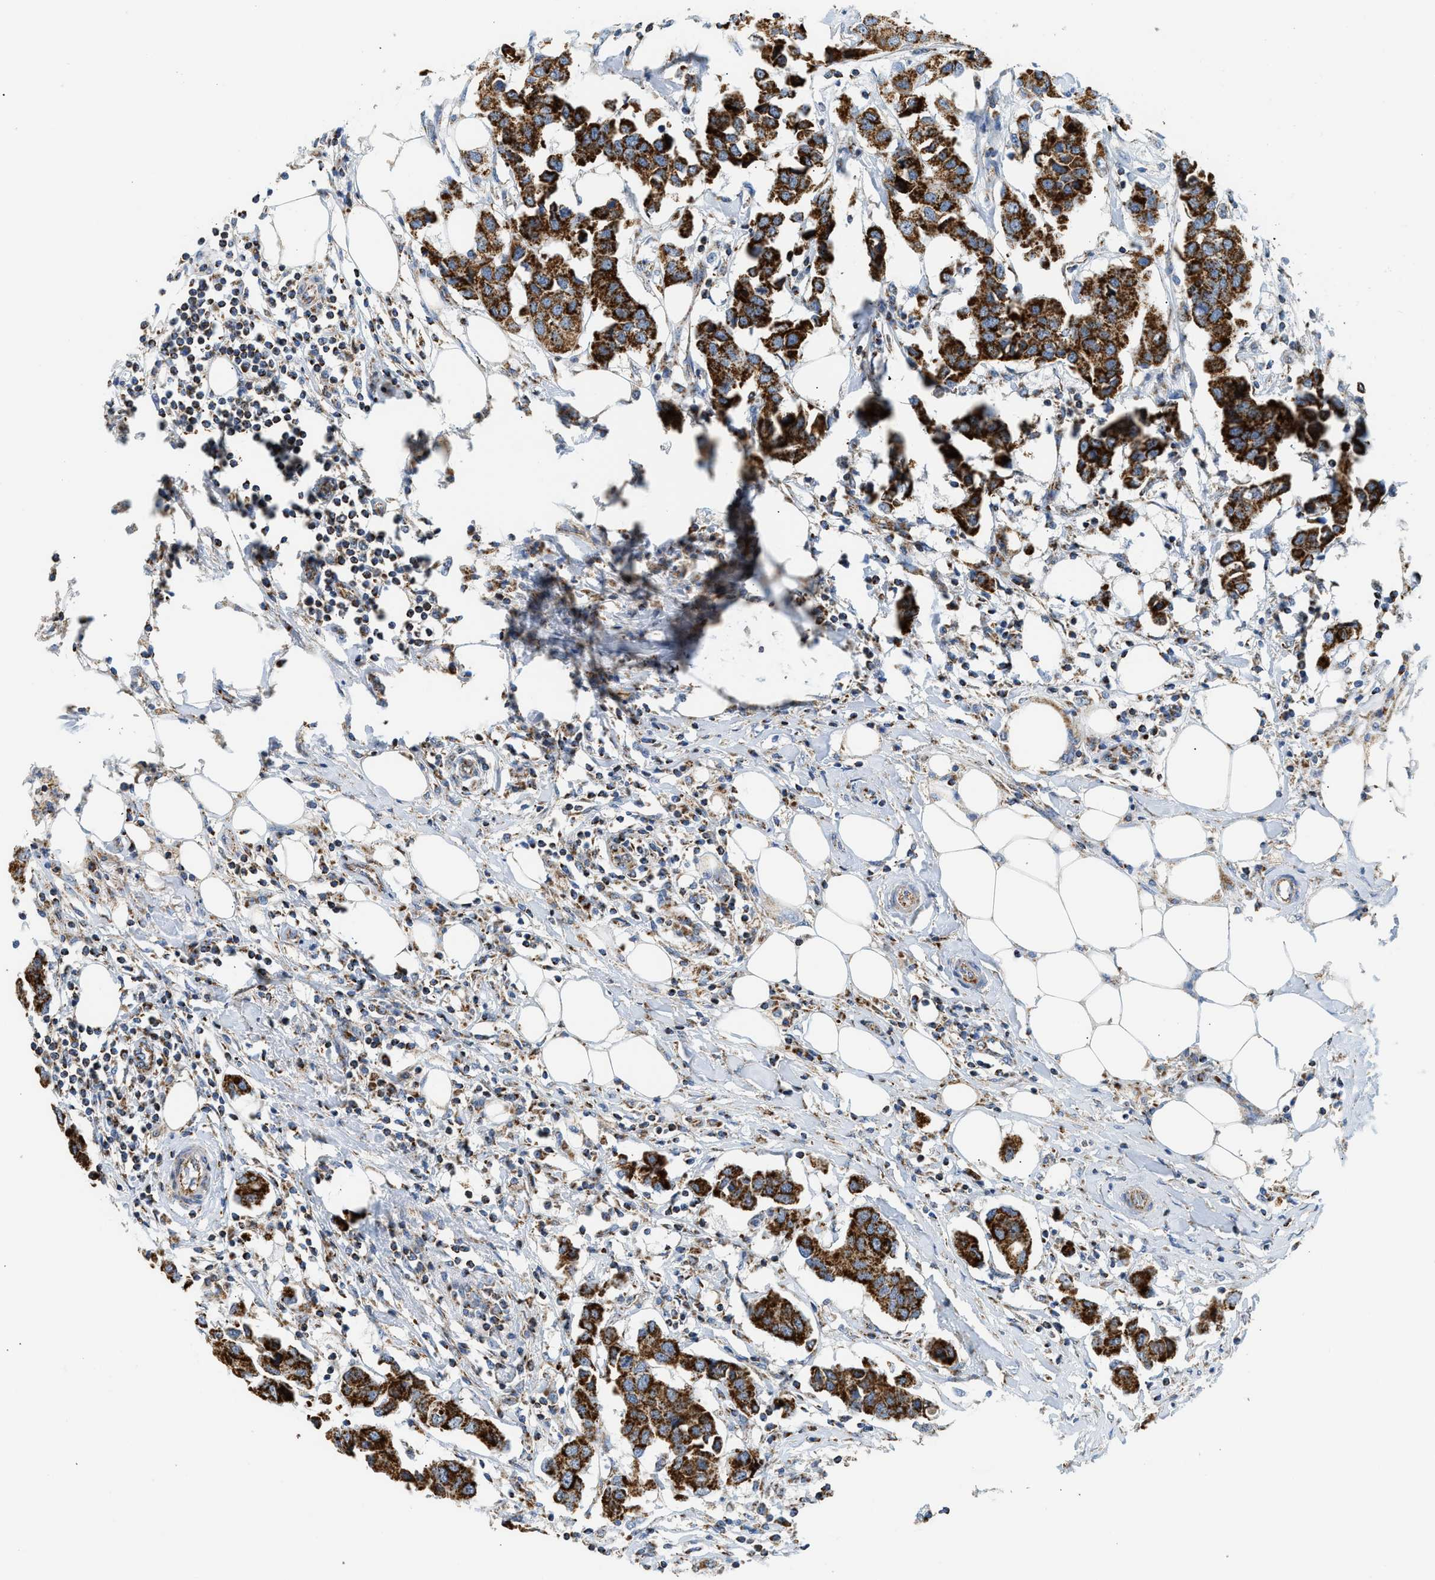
{"staining": {"intensity": "strong", "quantity": ">75%", "location": "cytoplasmic/membranous"}, "tissue": "breast cancer", "cell_type": "Tumor cells", "image_type": "cancer", "snomed": [{"axis": "morphology", "description": "Duct carcinoma"}, {"axis": "topography", "description": "Breast"}], "caption": "DAB immunohistochemical staining of human intraductal carcinoma (breast) demonstrates strong cytoplasmic/membranous protein expression in approximately >75% of tumor cells. The protein of interest is stained brown, and the nuclei are stained in blue (DAB (3,3'-diaminobenzidine) IHC with brightfield microscopy, high magnification).", "gene": "GOT2", "patient": {"sex": "female", "age": 80}}